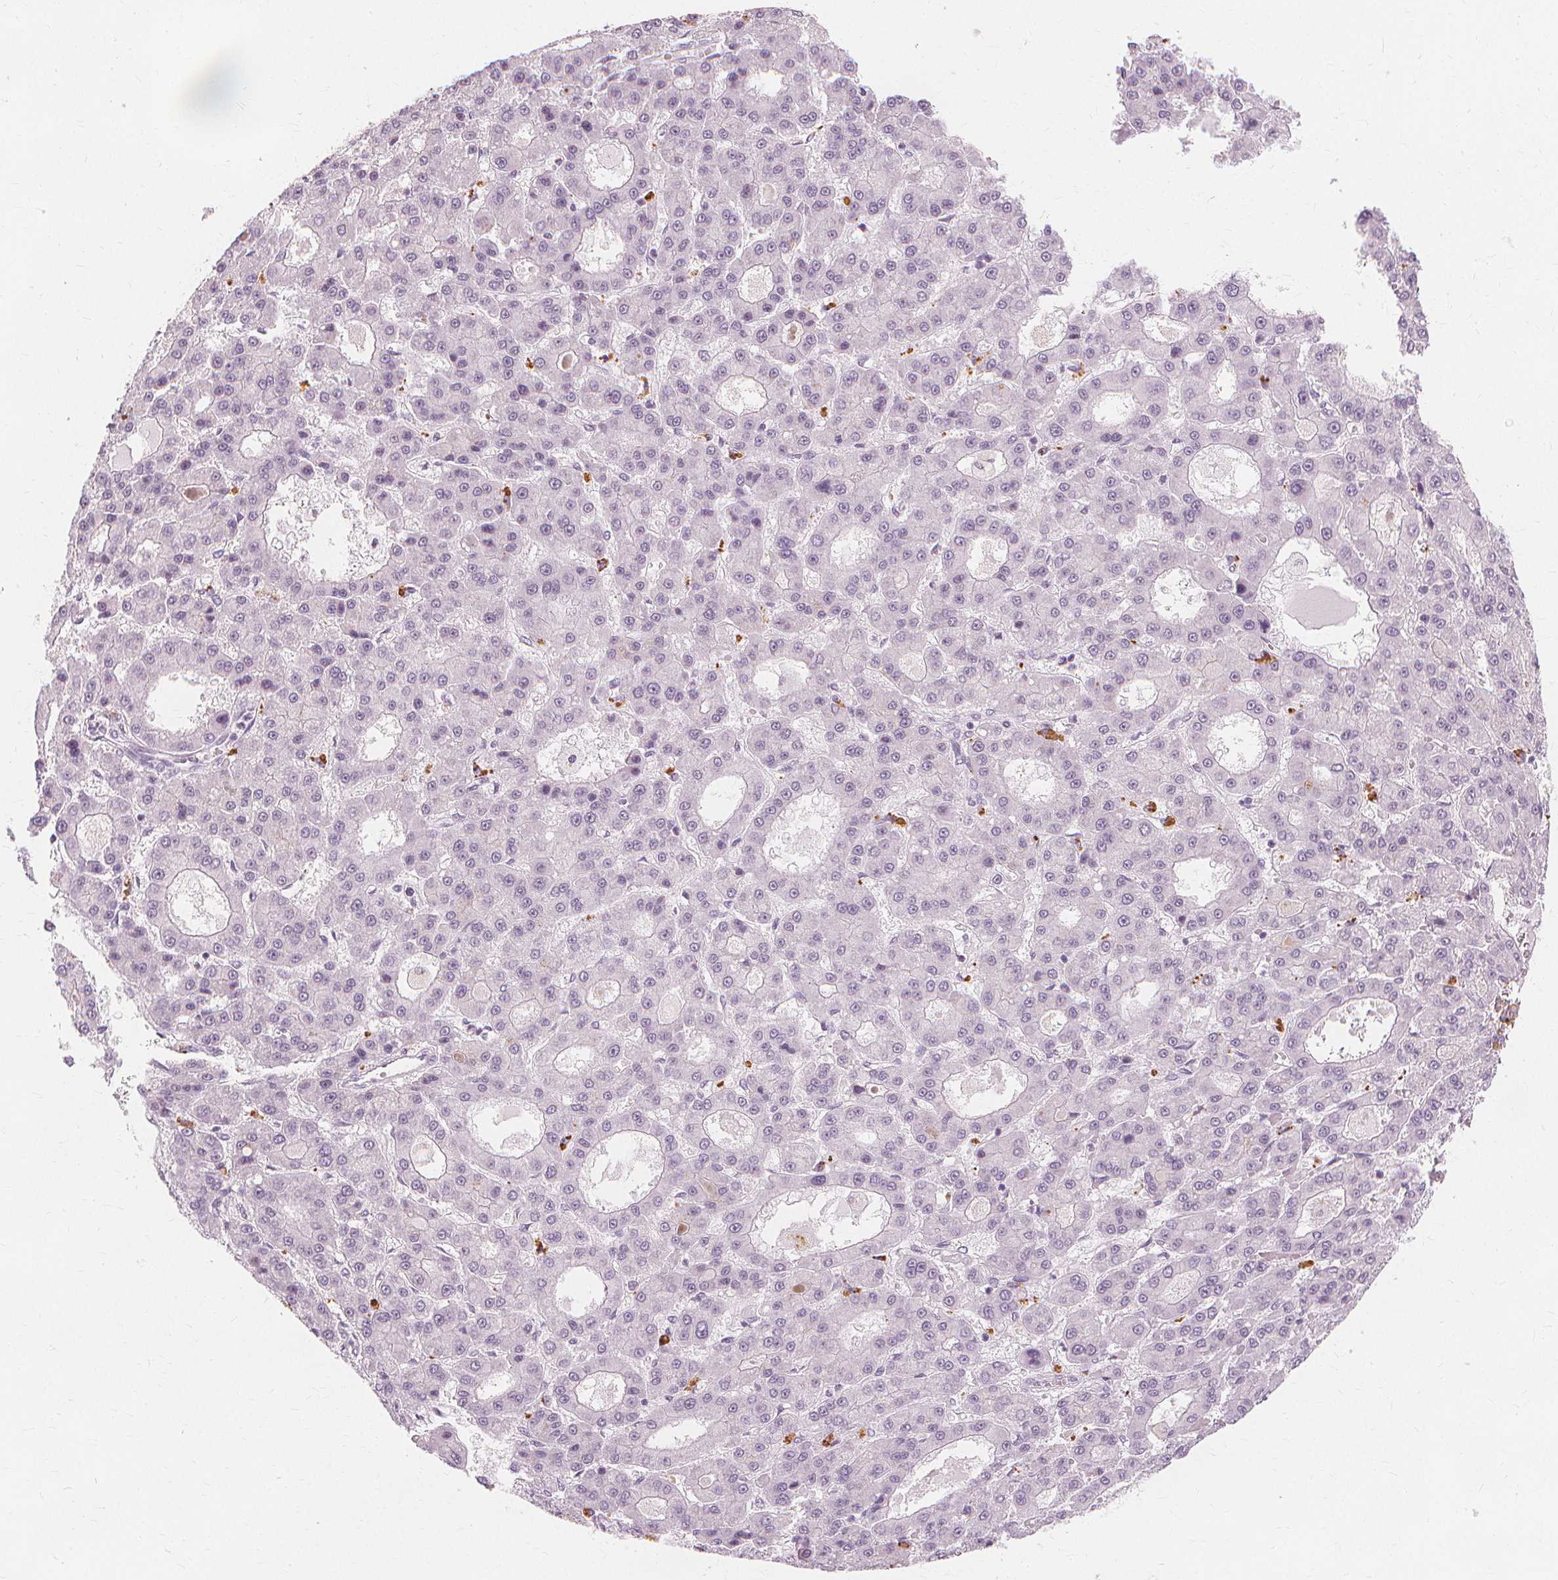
{"staining": {"intensity": "negative", "quantity": "none", "location": "none"}, "tissue": "liver cancer", "cell_type": "Tumor cells", "image_type": "cancer", "snomed": [{"axis": "morphology", "description": "Carcinoma, Hepatocellular, NOS"}, {"axis": "topography", "description": "Liver"}], "caption": "DAB immunohistochemical staining of human liver hepatocellular carcinoma exhibits no significant staining in tumor cells.", "gene": "TFF1", "patient": {"sex": "male", "age": 70}}